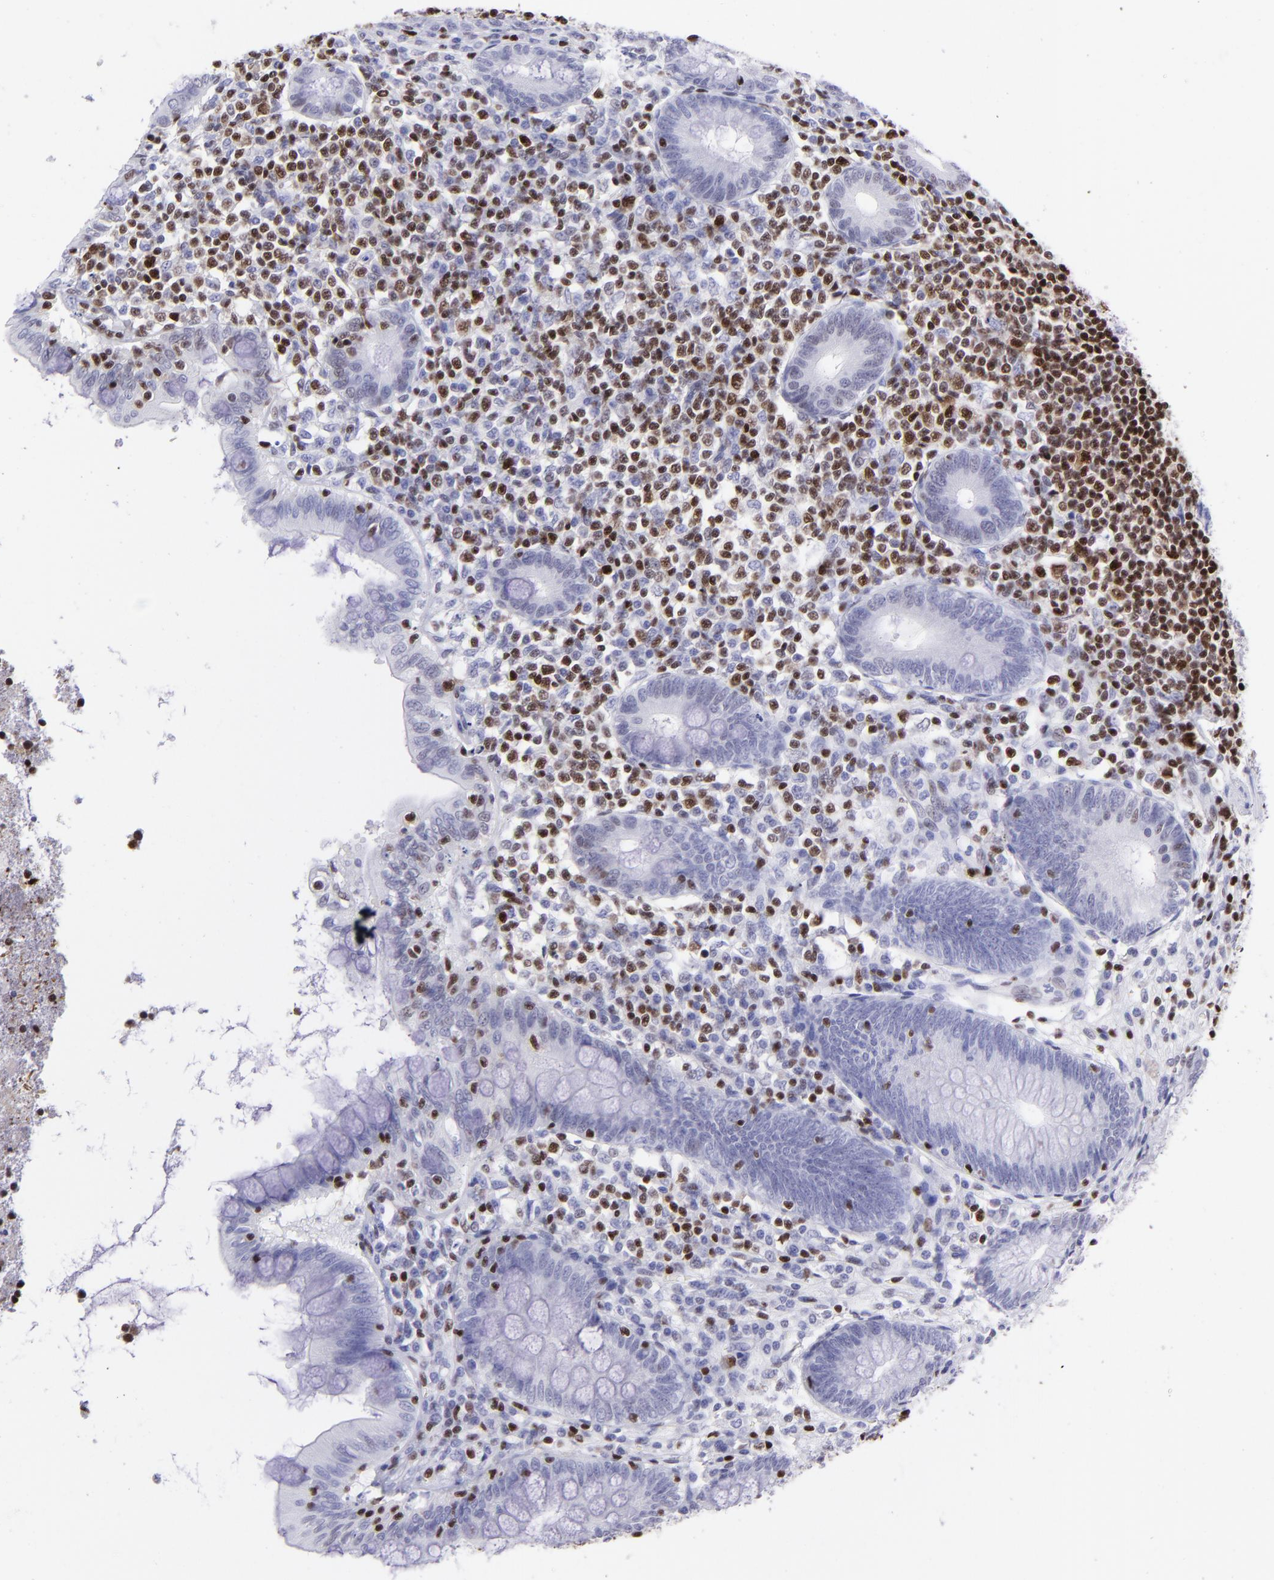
{"staining": {"intensity": "weak", "quantity": "<25%", "location": "nuclear"}, "tissue": "appendix", "cell_type": "Glandular cells", "image_type": "normal", "snomed": [{"axis": "morphology", "description": "Normal tissue, NOS"}, {"axis": "topography", "description": "Appendix"}], "caption": "Immunohistochemistry photomicrograph of benign appendix: appendix stained with DAB reveals no significant protein positivity in glandular cells.", "gene": "ETS1", "patient": {"sex": "female", "age": 66}}